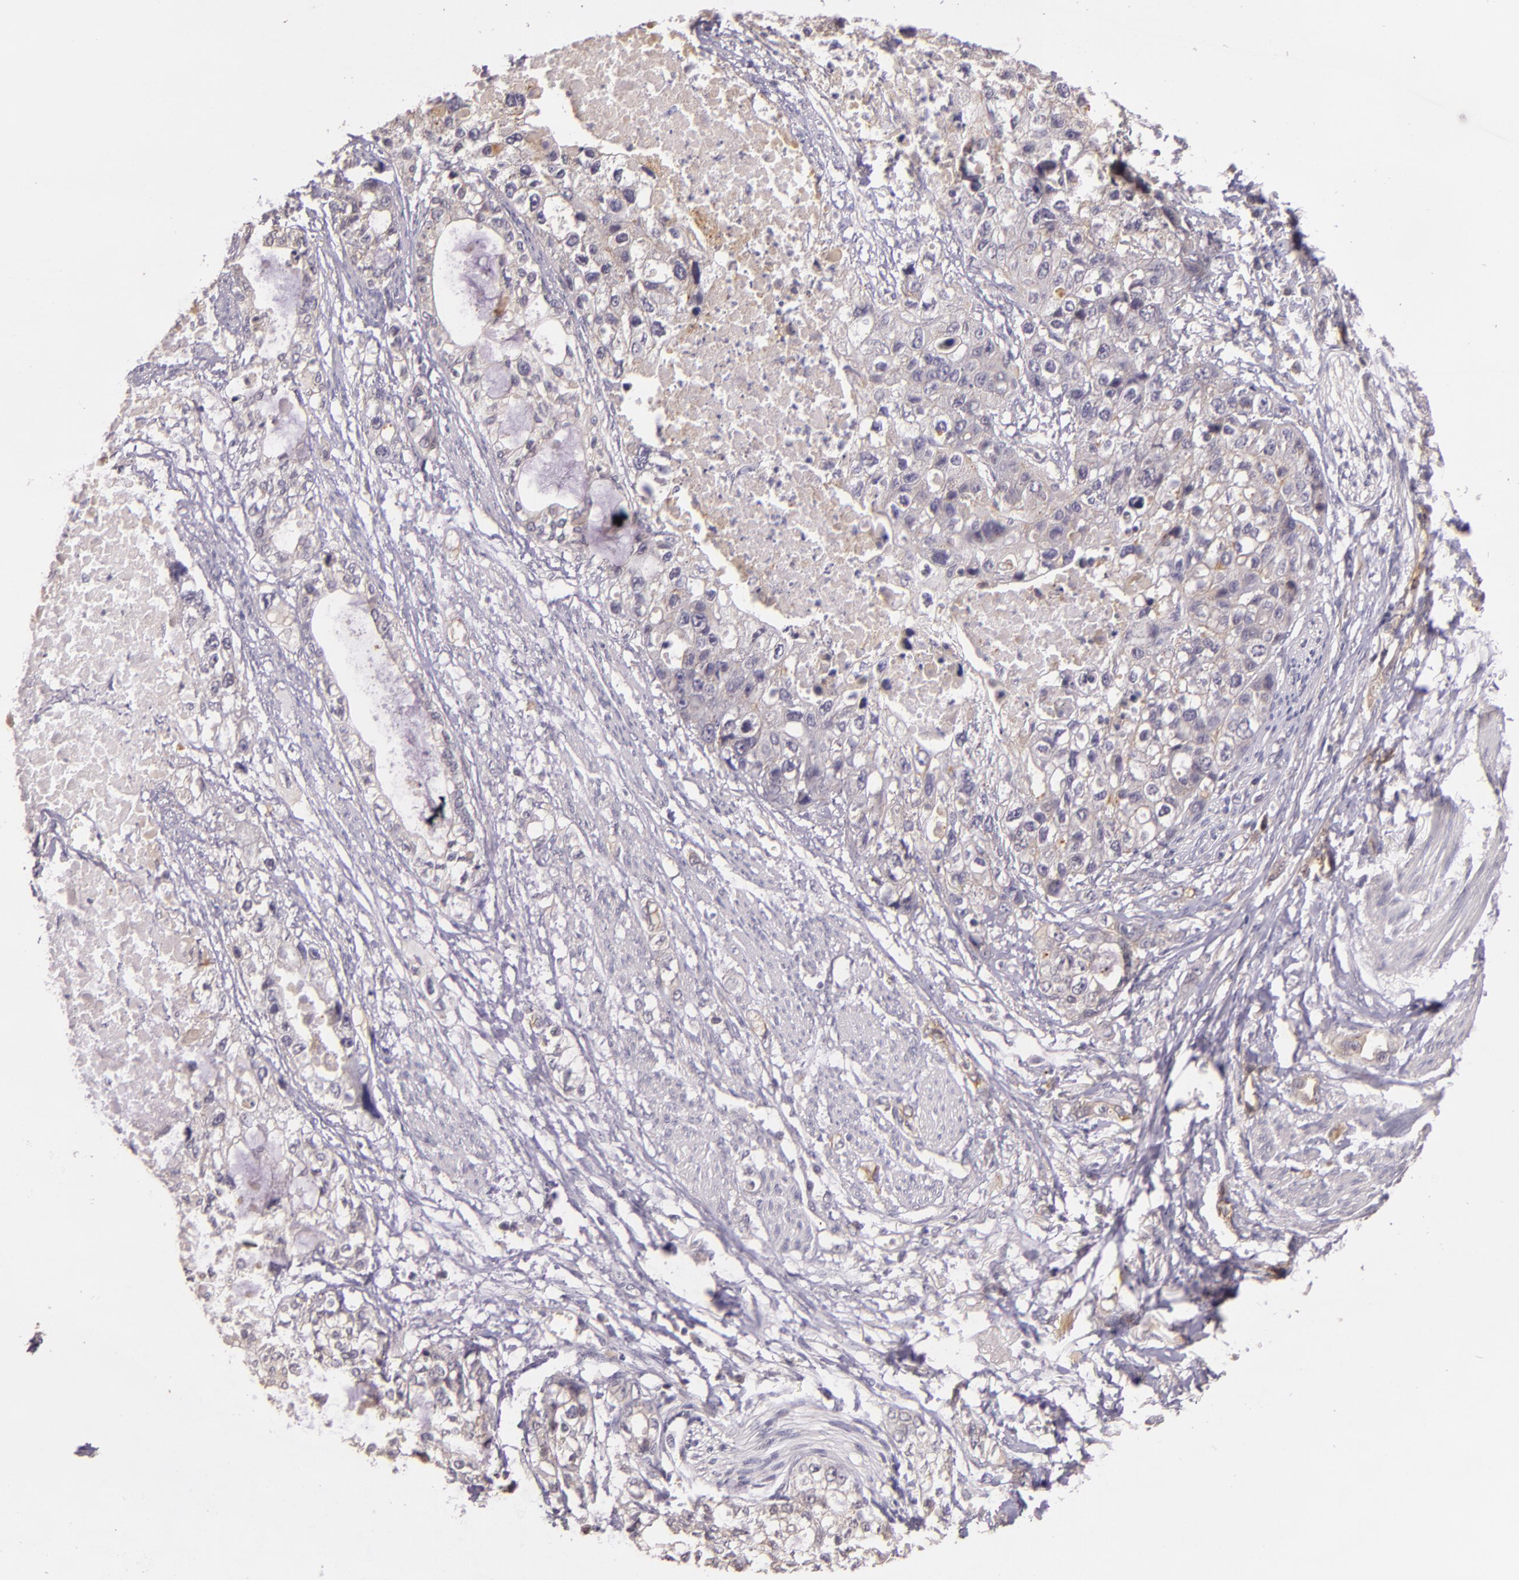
{"staining": {"intensity": "weak", "quantity": "<25%", "location": "cytoplasmic/membranous"}, "tissue": "stomach cancer", "cell_type": "Tumor cells", "image_type": "cancer", "snomed": [{"axis": "morphology", "description": "Adenocarcinoma, NOS"}, {"axis": "topography", "description": "Stomach, upper"}], "caption": "Immunohistochemical staining of adenocarcinoma (stomach) displays no significant expression in tumor cells.", "gene": "ARMH4", "patient": {"sex": "female", "age": 52}}